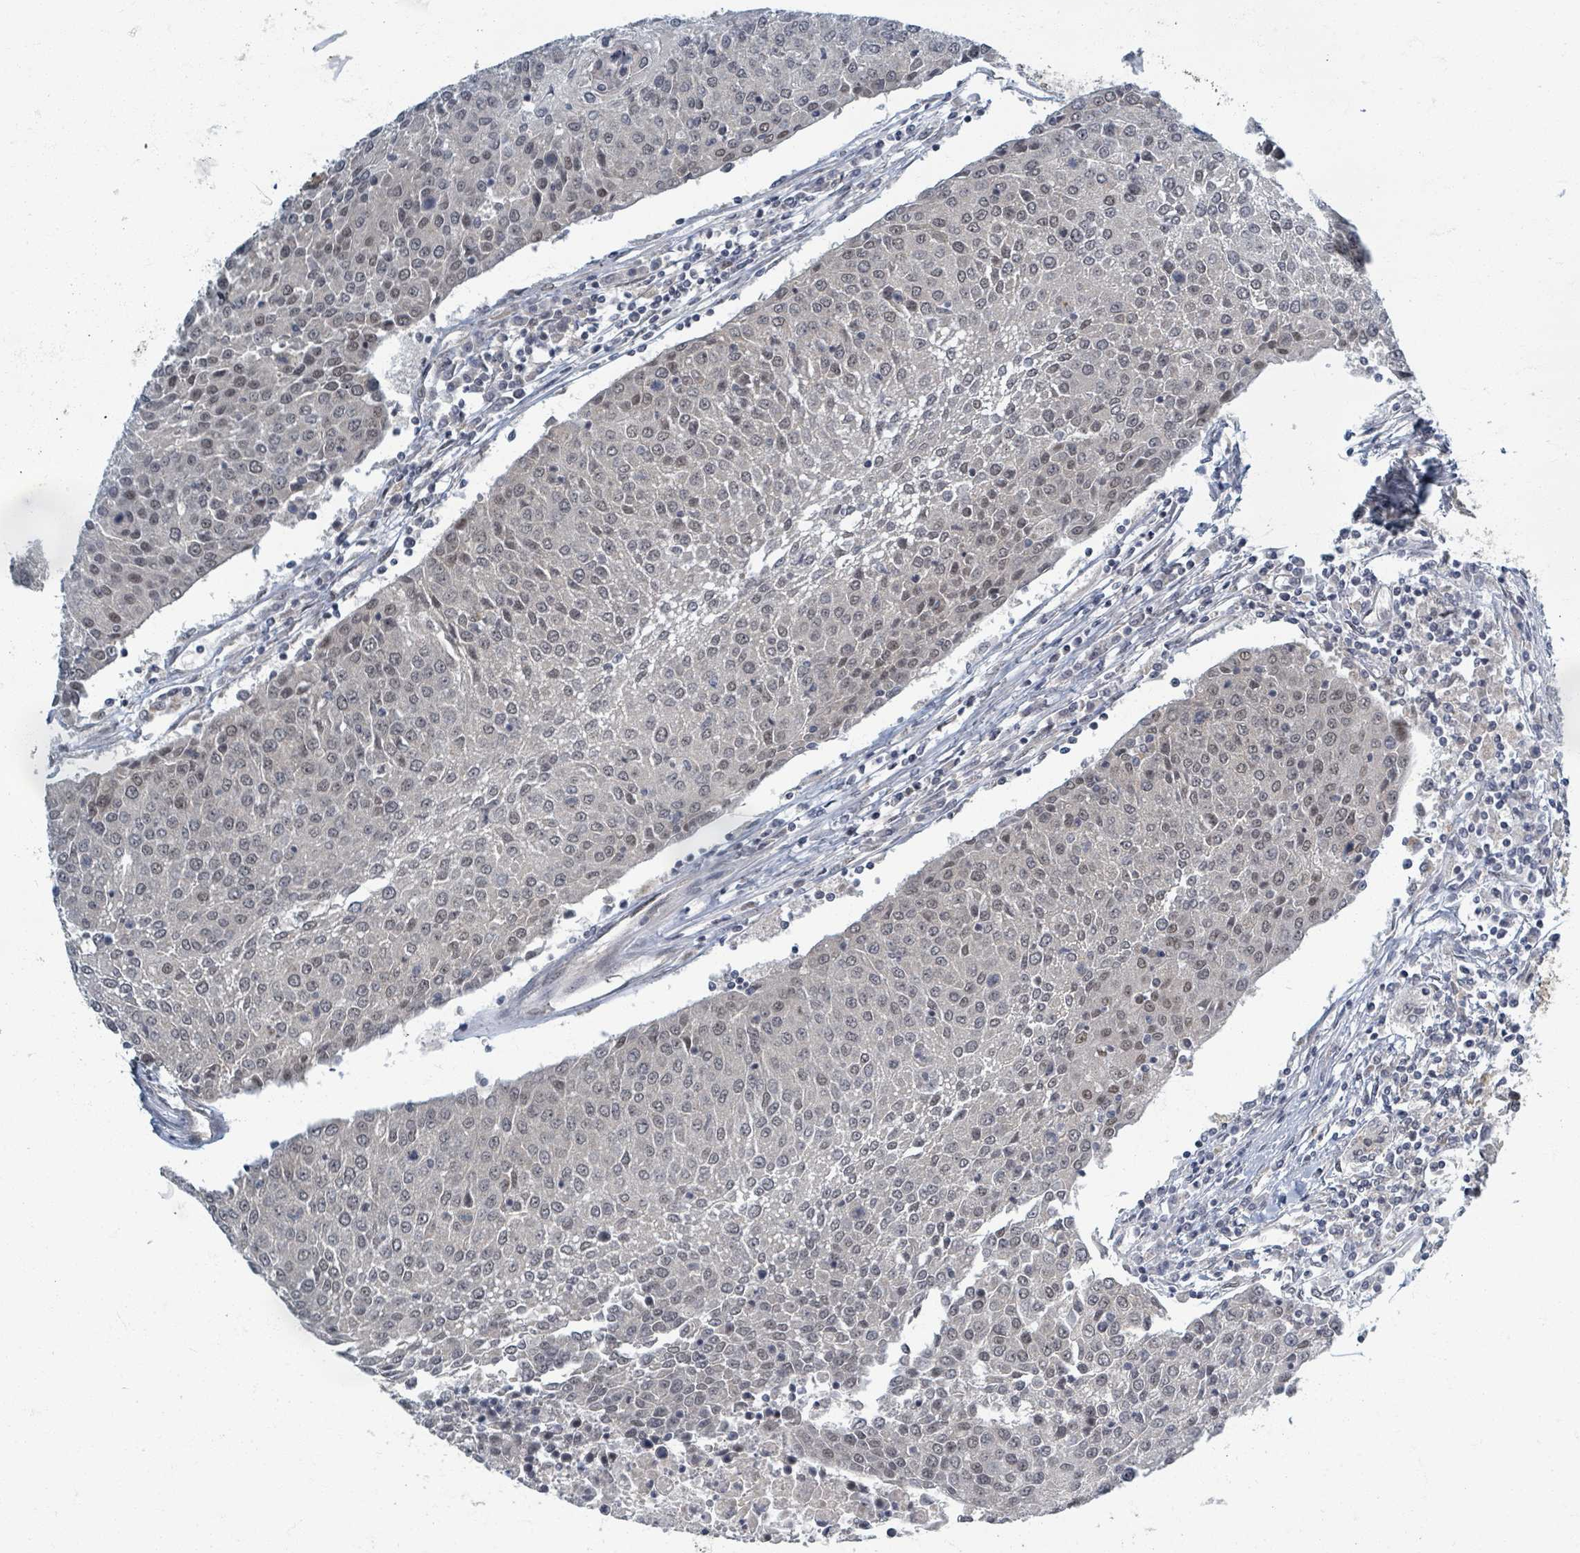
{"staining": {"intensity": "weak", "quantity": "25%-75%", "location": "nuclear"}, "tissue": "urothelial cancer", "cell_type": "Tumor cells", "image_type": "cancer", "snomed": [{"axis": "morphology", "description": "Urothelial carcinoma, High grade"}, {"axis": "topography", "description": "Urinary bladder"}], "caption": "Immunohistochemistry (DAB) staining of urothelial cancer reveals weak nuclear protein positivity in about 25%-75% of tumor cells. (DAB (3,3'-diaminobenzidine) IHC, brown staining for protein, blue staining for nuclei).", "gene": "INTS15", "patient": {"sex": "female", "age": 85}}